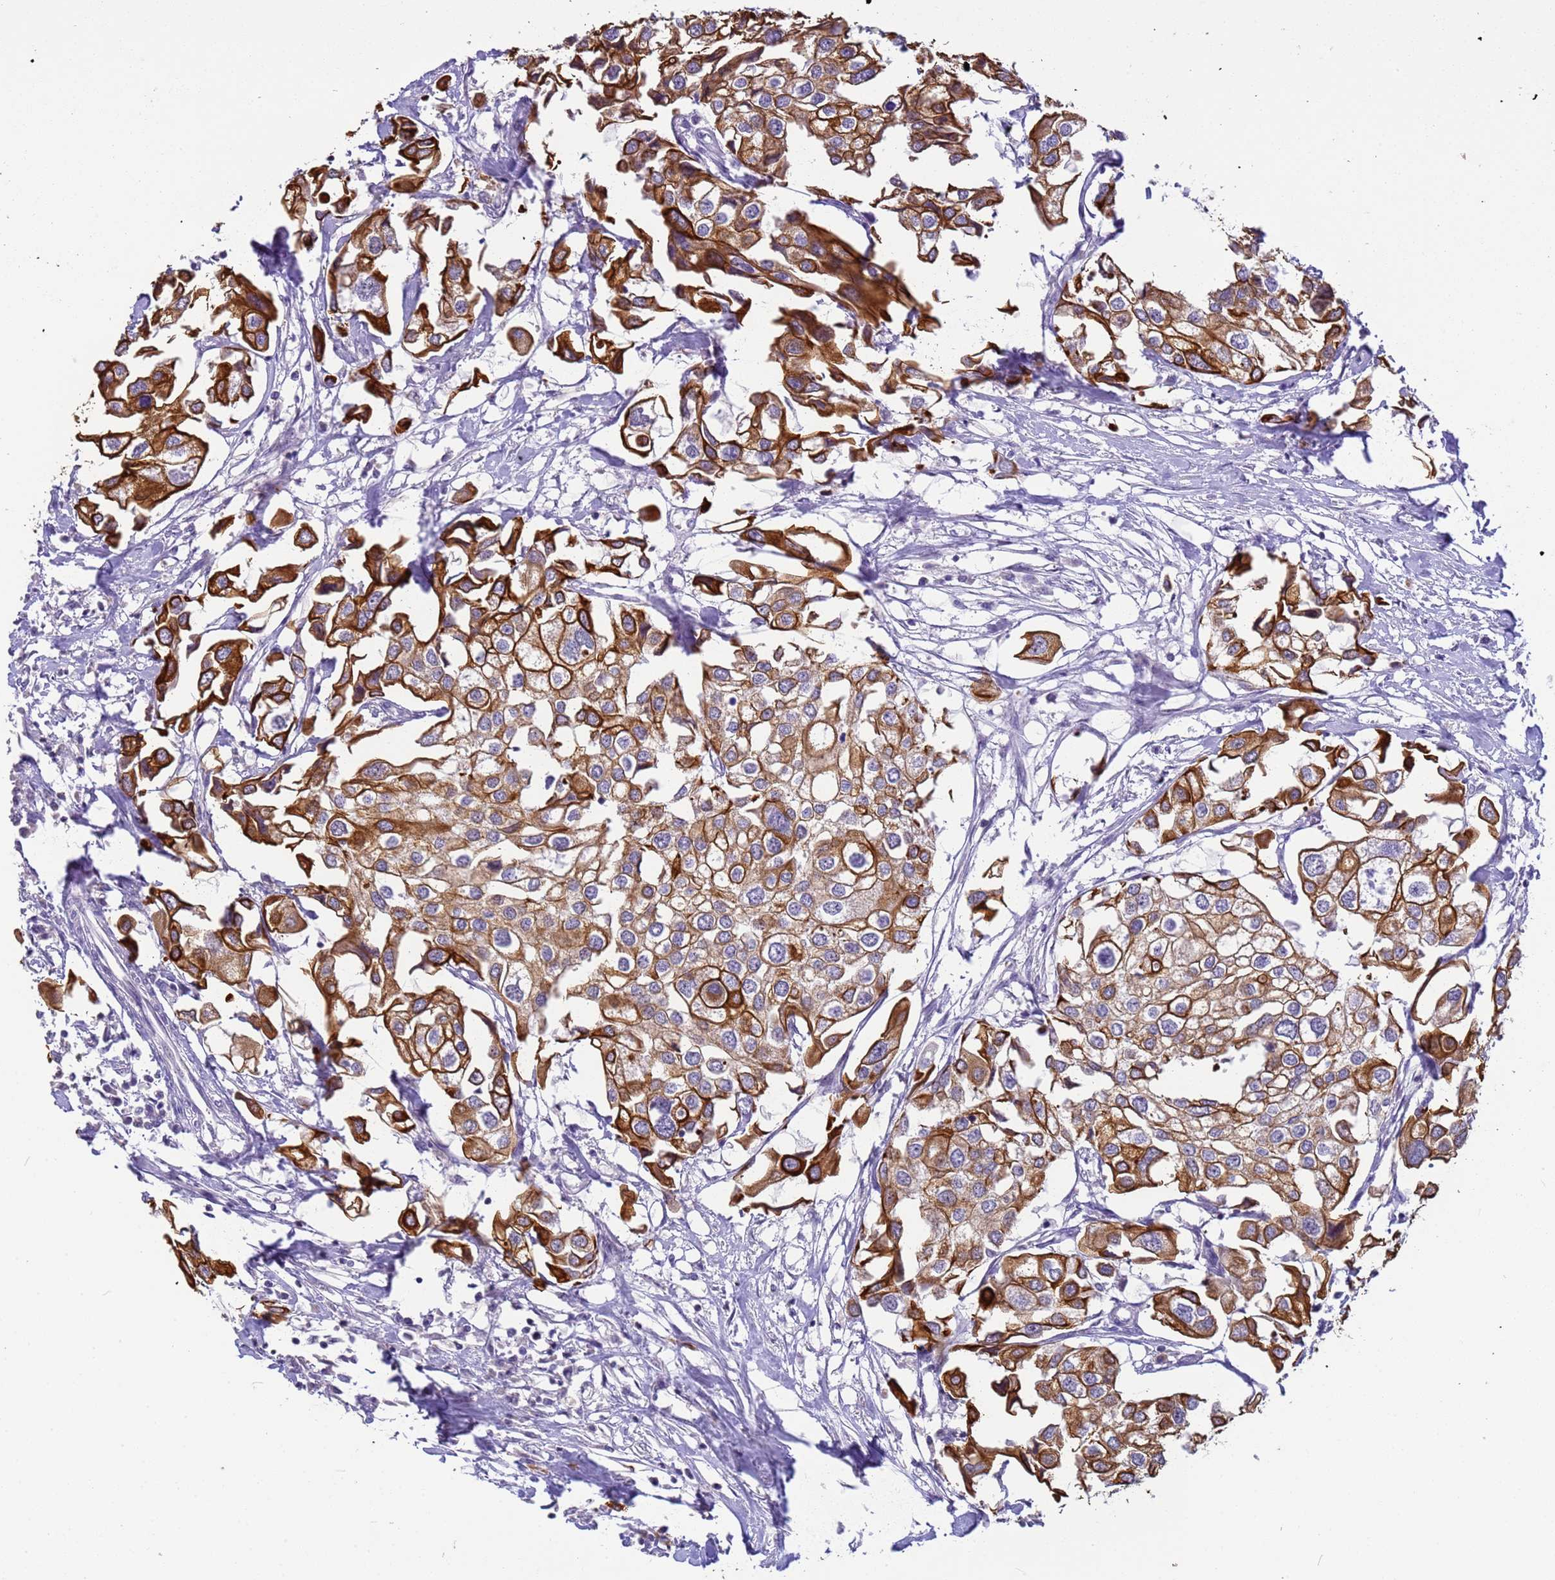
{"staining": {"intensity": "strong", "quantity": ">75%", "location": "cytoplasmic/membranous"}, "tissue": "urothelial cancer", "cell_type": "Tumor cells", "image_type": "cancer", "snomed": [{"axis": "morphology", "description": "Urothelial carcinoma, High grade"}, {"axis": "topography", "description": "Urinary bladder"}], "caption": "Immunohistochemical staining of urothelial carcinoma (high-grade) reveals high levels of strong cytoplasmic/membranous expression in approximately >75% of tumor cells.", "gene": "VWA3A", "patient": {"sex": "male", "age": 64}}